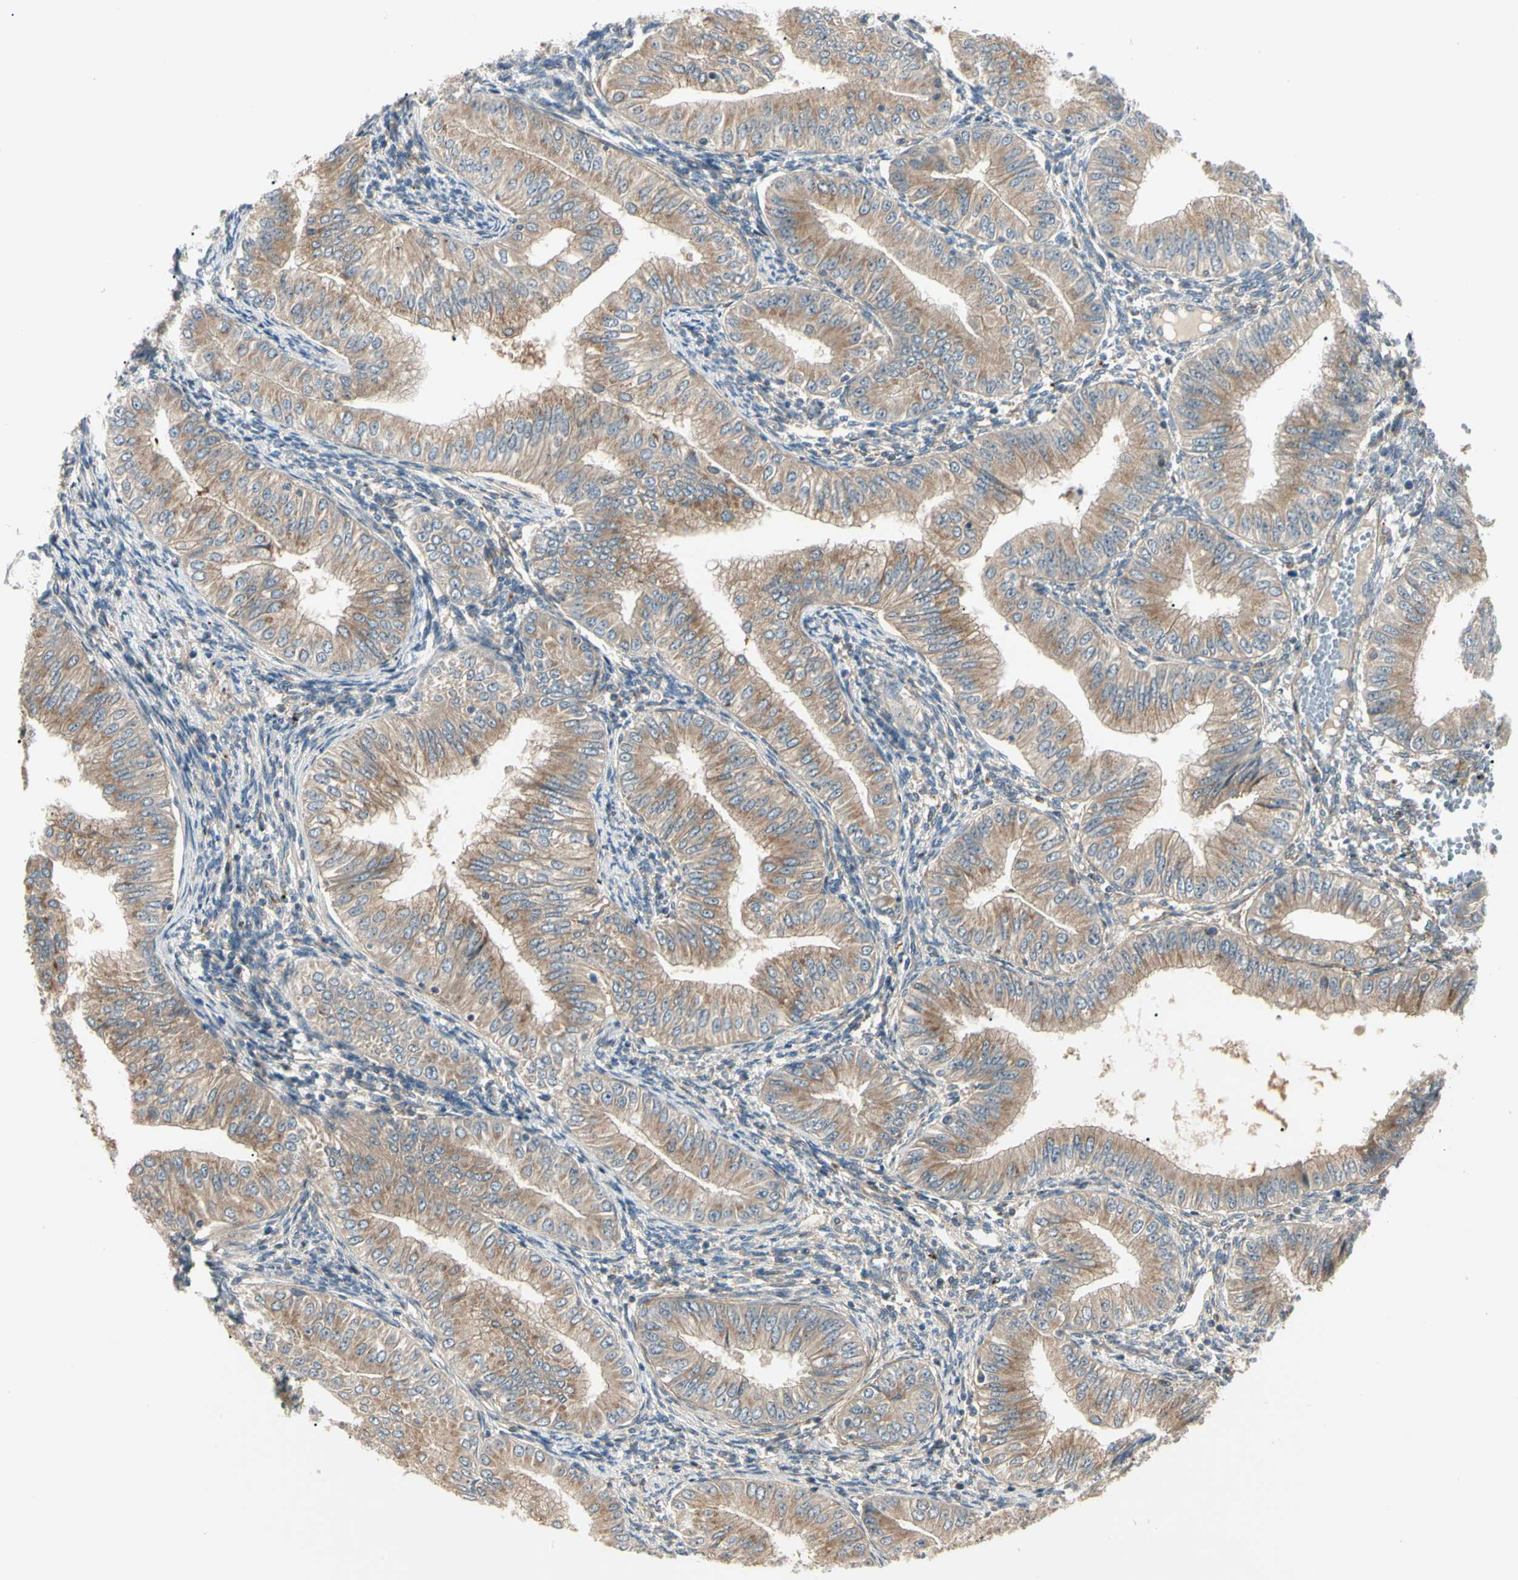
{"staining": {"intensity": "moderate", "quantity": ">75%", "location": "cytoplasmic/membranous"}, "tissue": "endometrial cancer", "cell_type": "Tumor cells", "image_type": "cancer", "snomed": [{"axis": "morphology", "description": "Normal tissue, NOS"}, {"axis": "morphology", "description": "Adenocarcinoma, NOS"}, {"axis": "topography", "description": "Endometrium"}], "caption": "The micrograph displays a brown stain indicating the presence of a protein in the cytoplasmic/membranous of tumor cells in endometrial cancer (adenocarcinoma).", "gene": "F2R", "patient": {"sex": "female", "age": 53}}